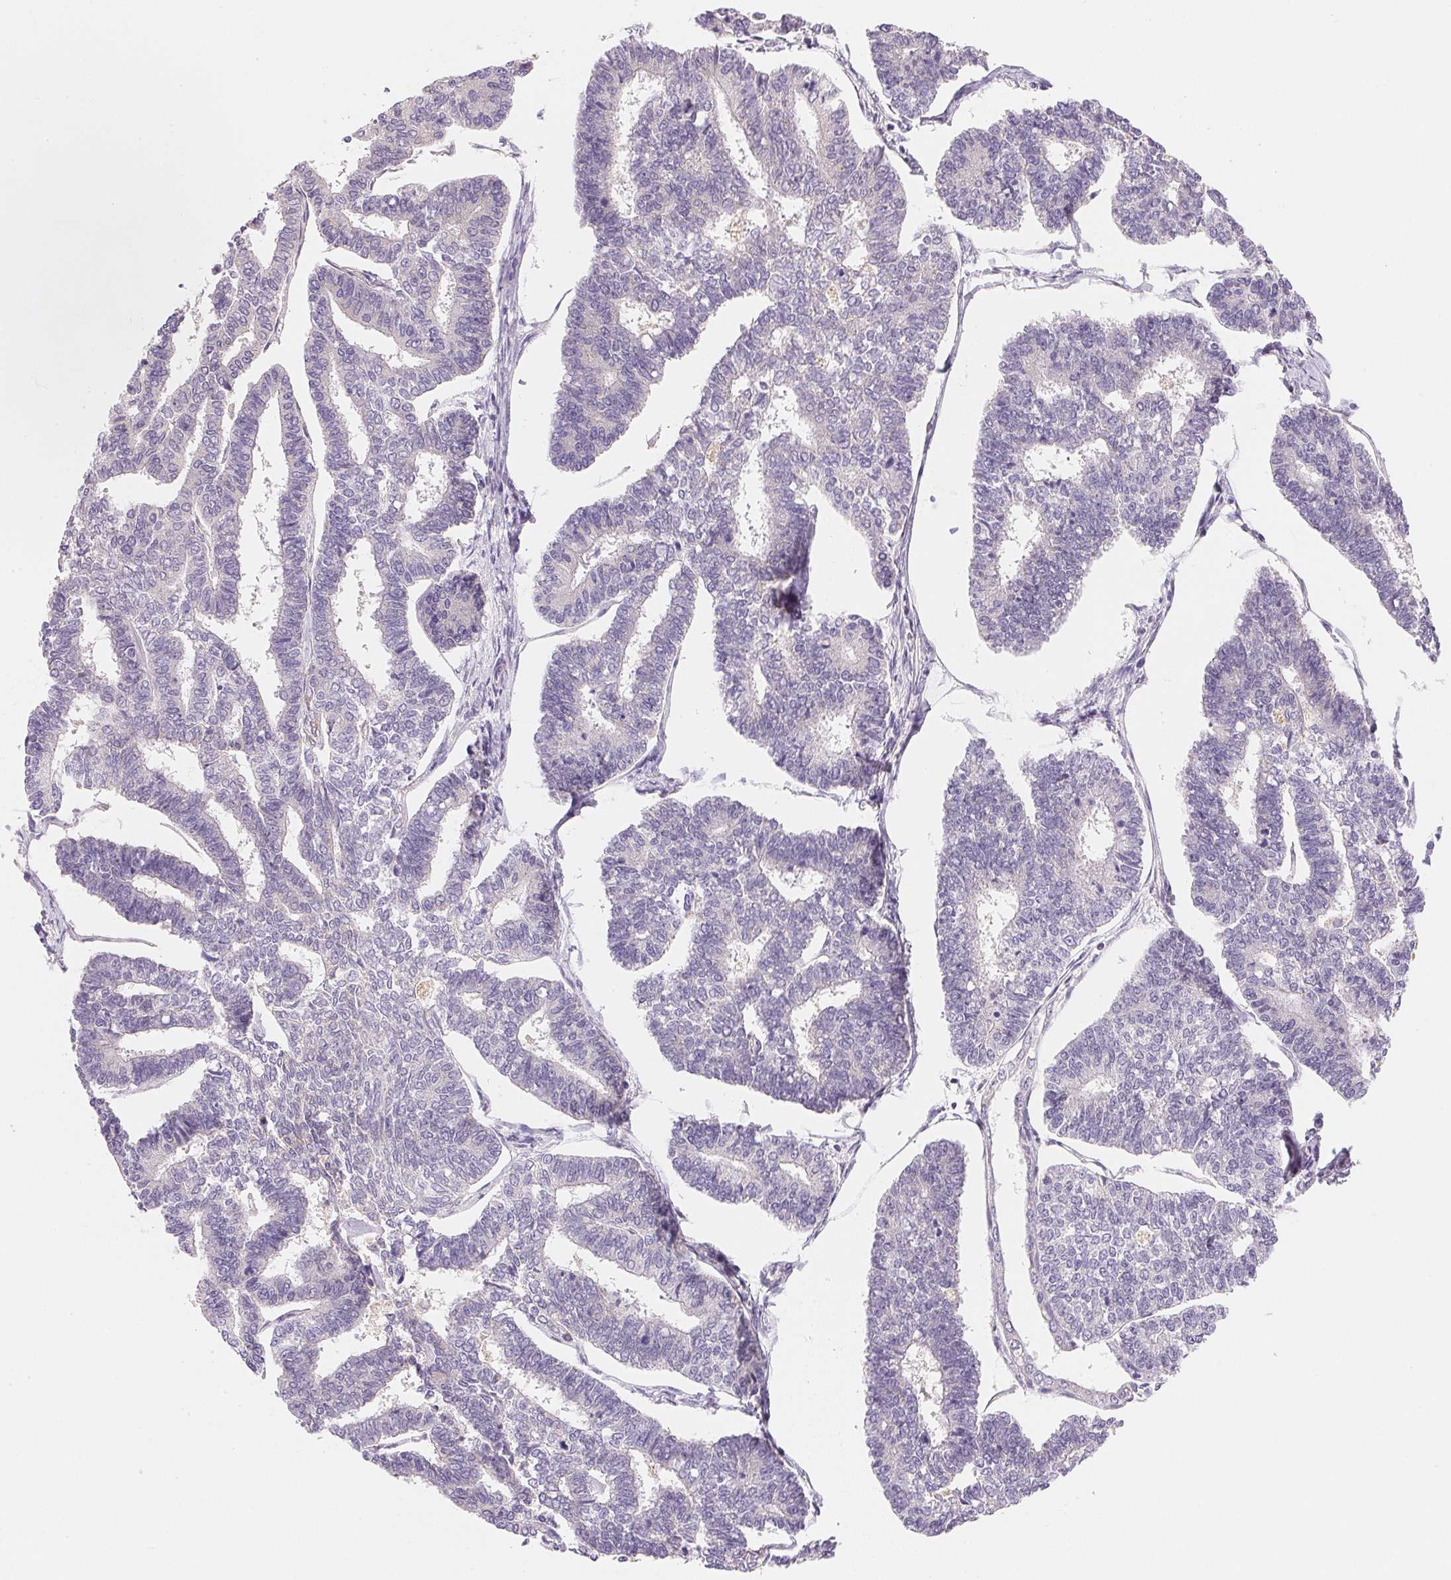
{"staining": {"intensity": "negative", "quantity": "none", "location": "none"}, "tissue": "endometrial cancer", "cell_type": "Tumor cells", "image_type": "cancer", "snomed": [{"axis": "morphology", "description": "Adenocarcinoma, NOS"}, {"axis": "topography", "description": "Endometrium"}], "caption": "Endometrial cancer was stained to show a protein in brown. There is no significant staining in tumor cells. The staining was performed using DAB to visualize the protein expression in brown, while the nuclei were stained in blue with hematoxylin (Magnification: 20x).", "gene": "MCOLN3", "patient": {"sex": "female", "age": 70}}